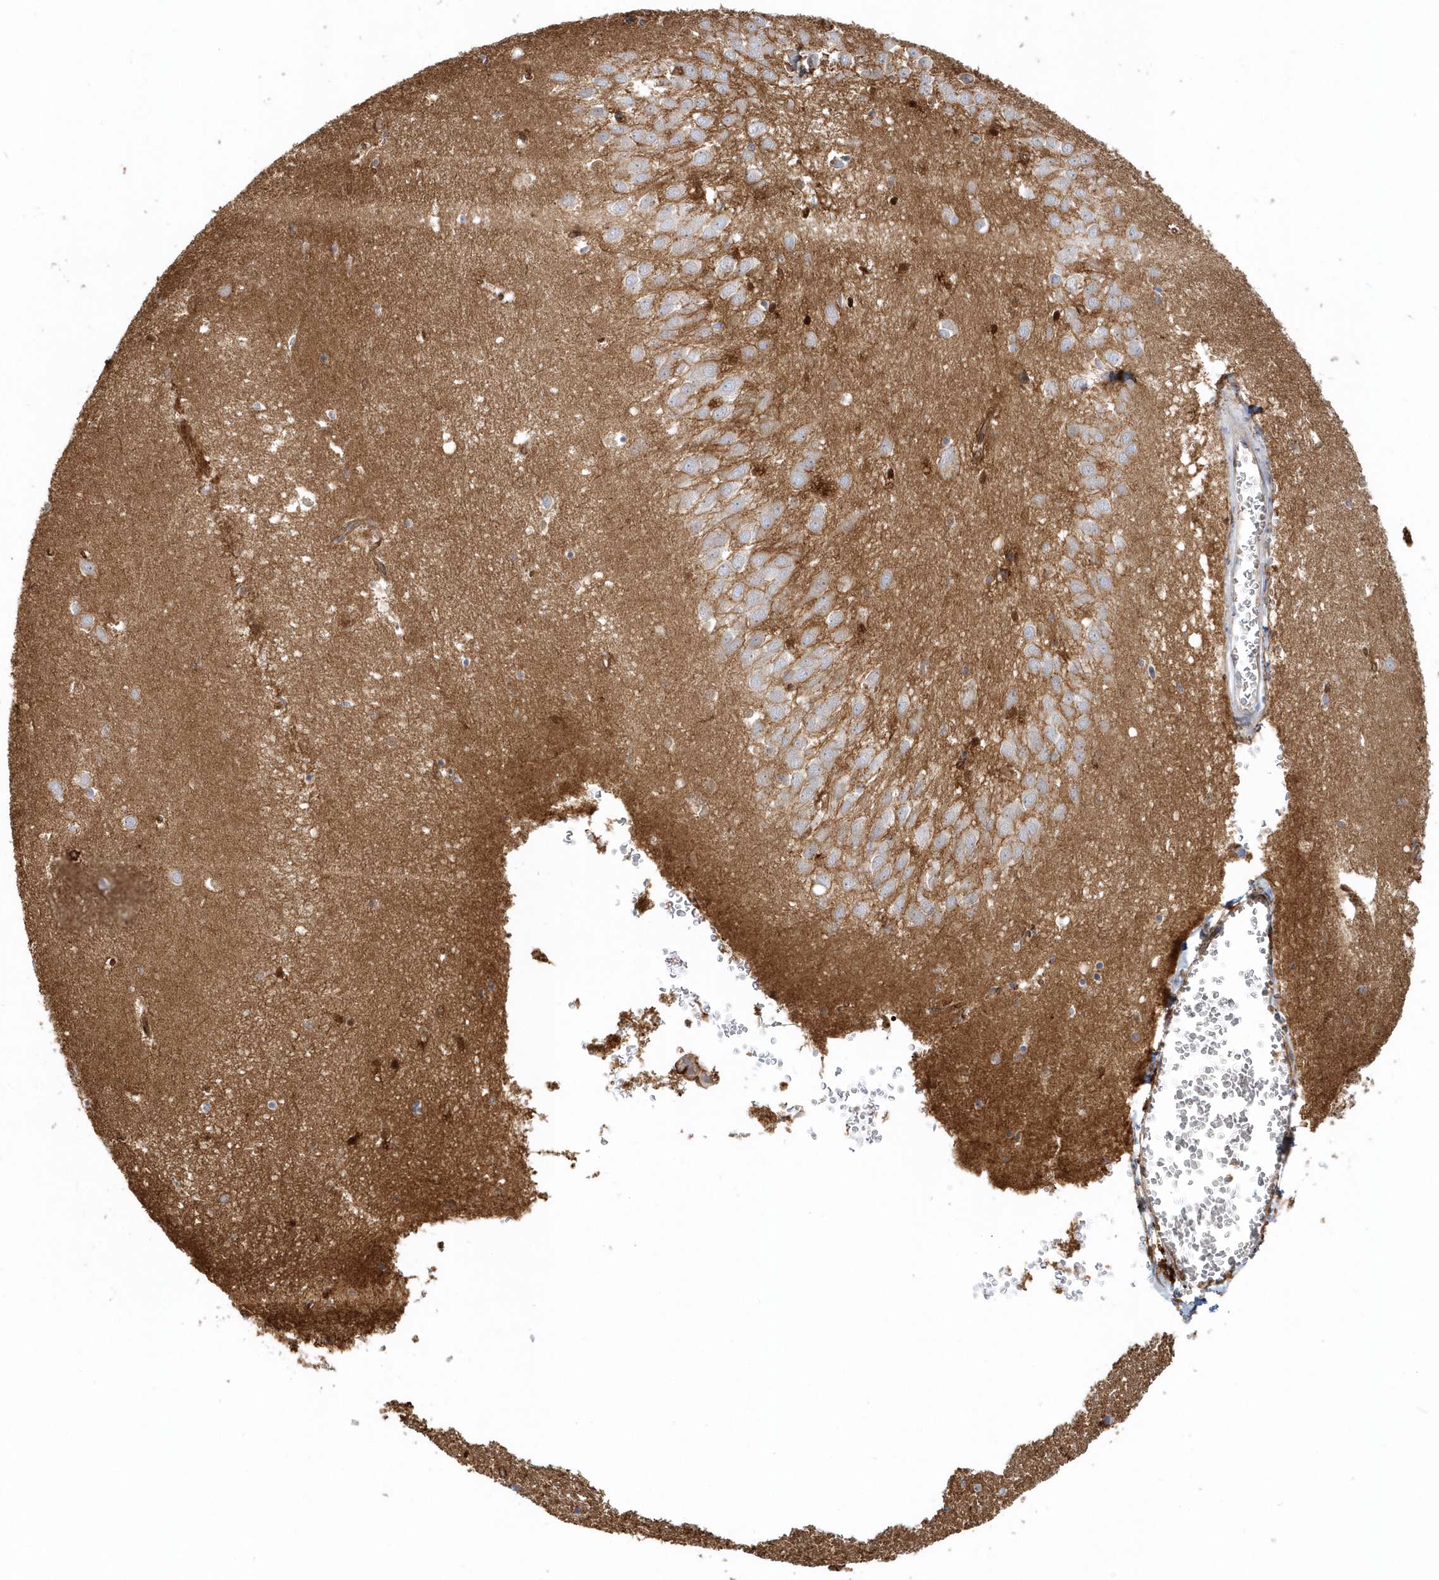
{"staining": {"intensity": "weak", "quantity": "<25%", "location": "cytoplasmic/membranous"}, "tissue": "hippocampus", "cell_type": "Glial cells", "image_type": "normal", "snomed": [{"axis": "morphology", "description": "Normal tissue, NOS"}, {"axis": "topography", "description": "Hippocampus"}], "caption": "Glial cells show no significant protein expression in normal hippocampus. The staining is performed using DAB brown chromogen with nuclei counter-stained in using hematoxylin.", "gene": "DNAH1", "patient": {"sex": "female", "age": 64}}